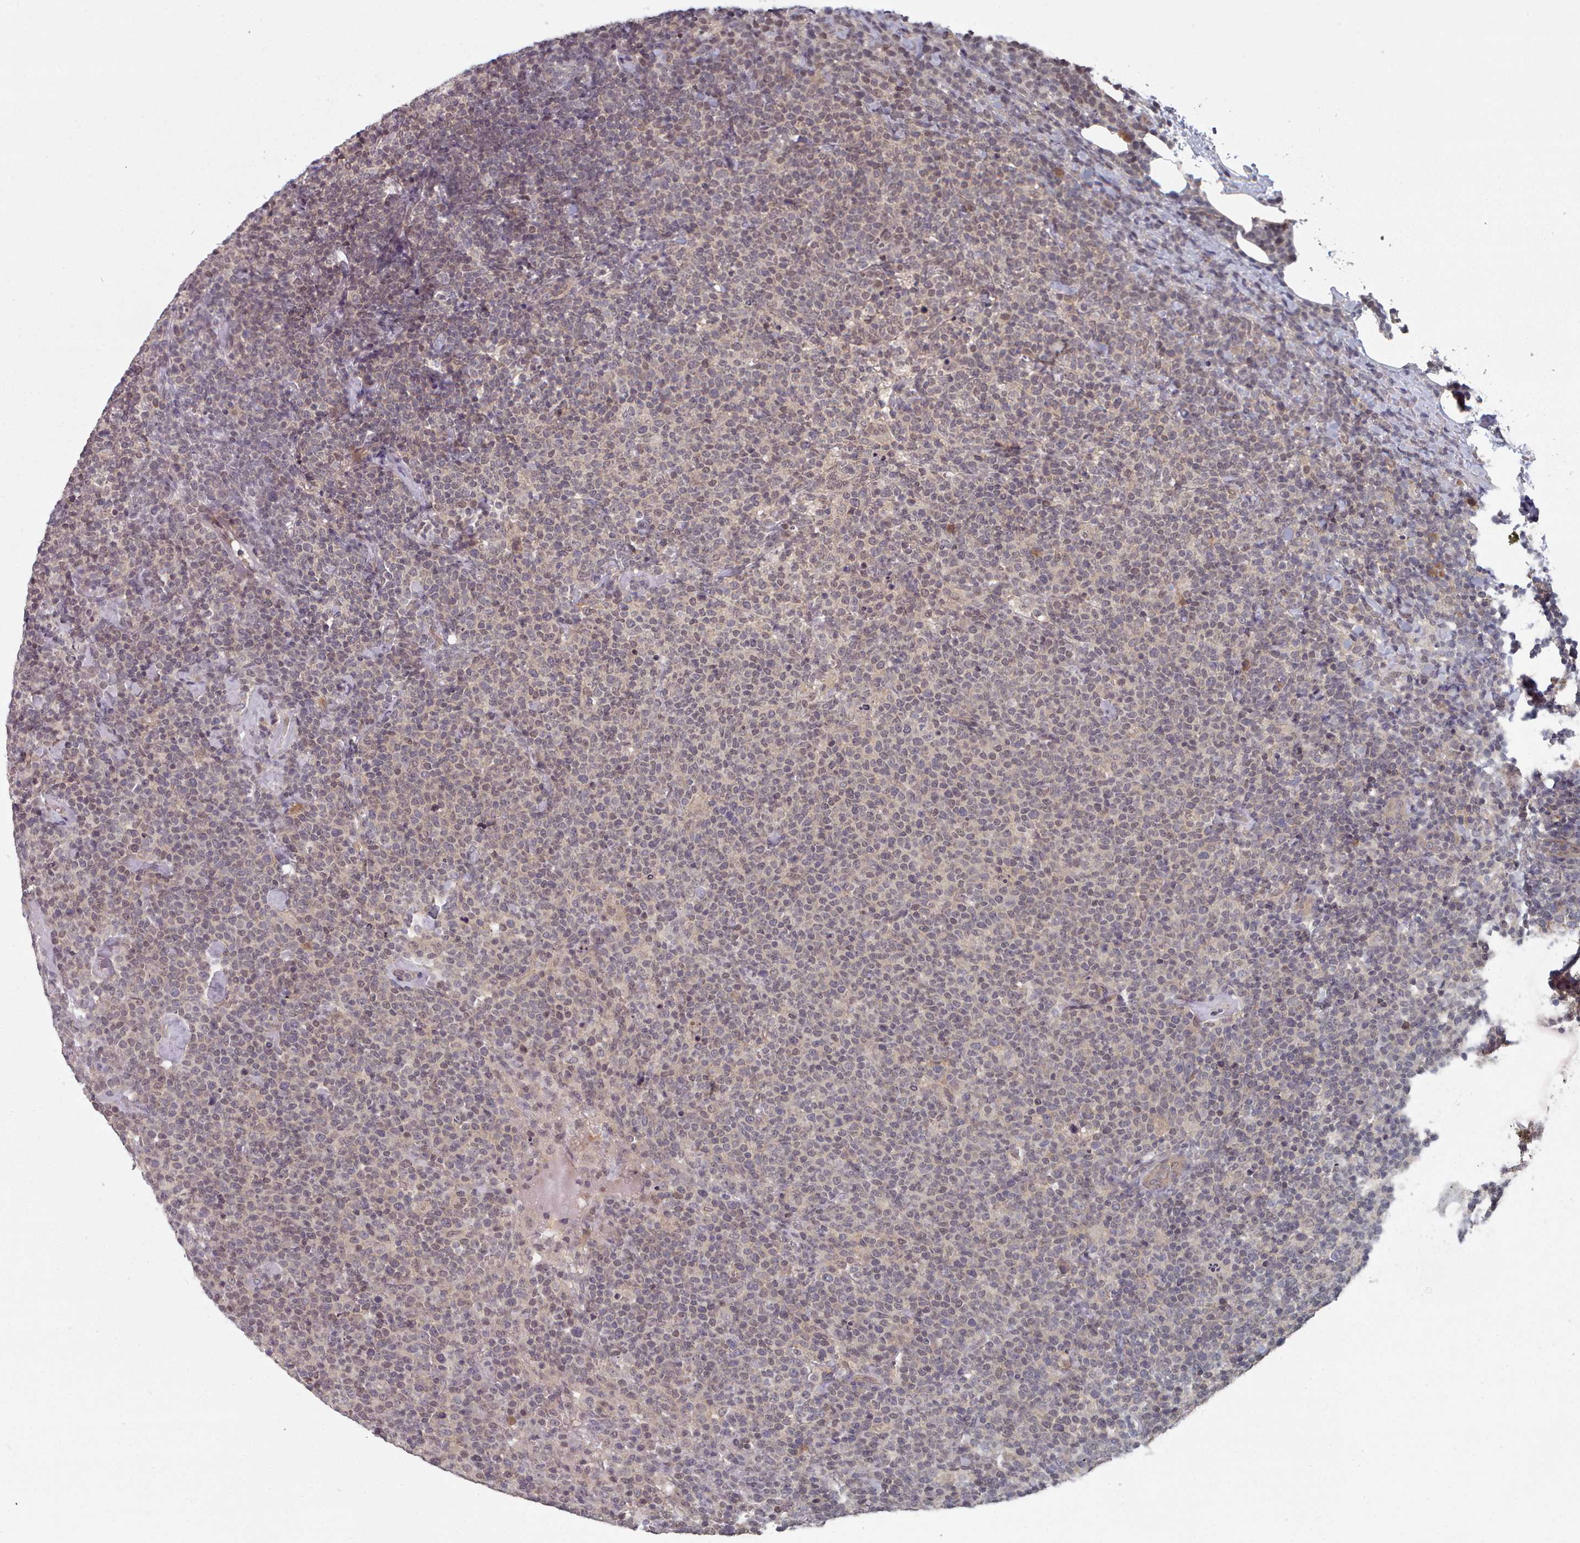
{"staining": {"intensity": "negative", "quantity": "none", "location": "none"}, "tissue": "lymphoma", "cell_type": "Tumor cells", "image_type": "cancer", "snomed": [{"axis": "morphology", "description": "Malignant lymphoma, non-Hodgkin's type, High grade"}, {"axis": "topography", "description": "Lymph node"}], "caption": "Lymphoma was stained to show a protein in brown. There is no significant staining in tumor cells. (DAB IHC with hematoxylin counter stain).", "gene": "HYAL3", "patient": {"sex": "male", "age": 61}}